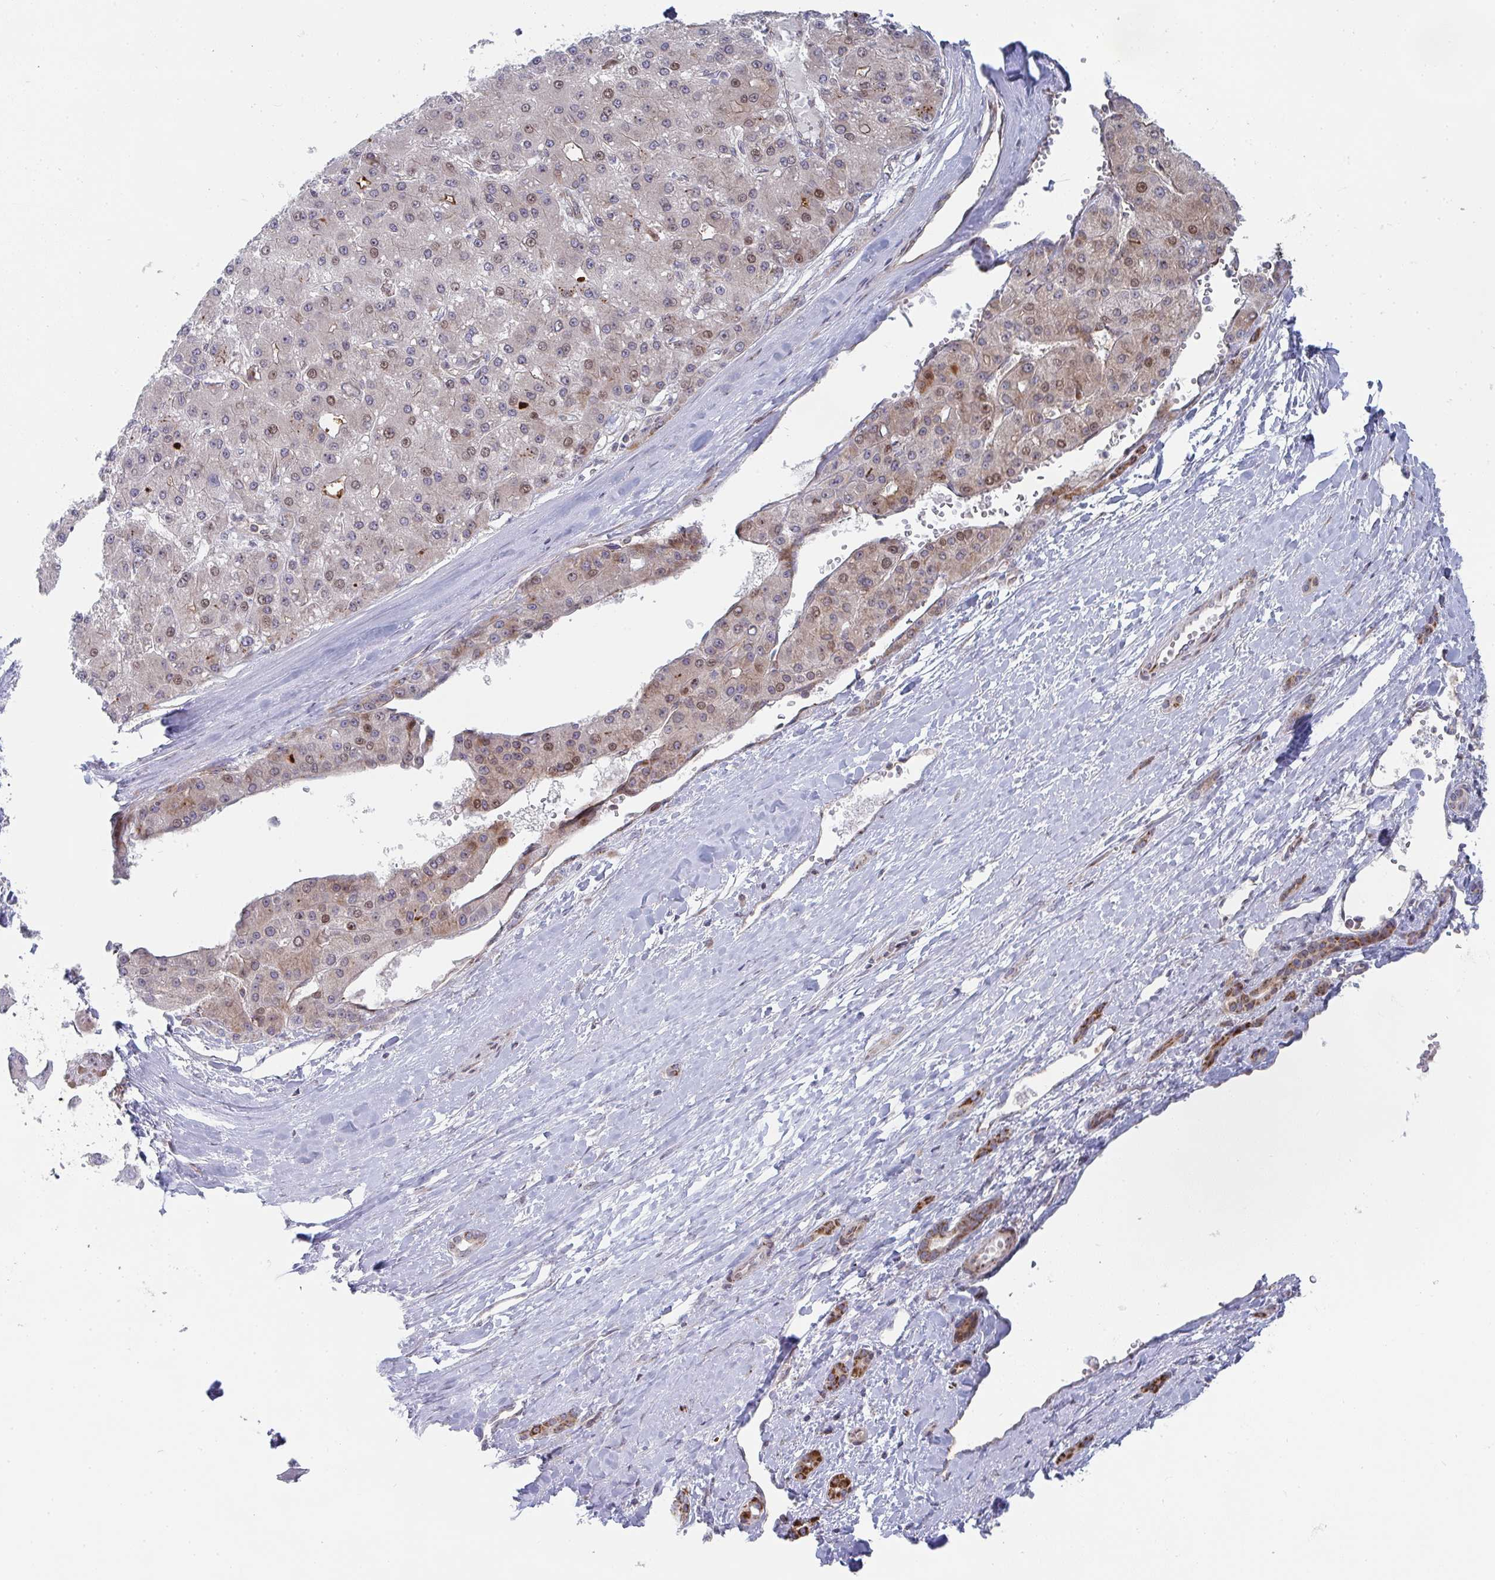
{"staining": {"intensity": "moderate", "quantity": "25%-75%", "location": "cytoplasmic/membranous,nuclear"}, "tissue": "liver cancer", "cell_type": "Tumor cells", "image_type": "cancer", "snomed": [{"axis": "morphology", "description": "Carcinoma, Hepatocellular, NOS"}, {"axis": "topography", "description": "Liver"}], "caption": "The micrograph exhibits staining of liver cancer (hepatocellular carcinoma), revealing moderate cytoplasmic/membranous and nuclear protein staining (brown color) within tumor cells.", "gene": "PRKCH", "patient": {"sex": "male", "age": 67}}